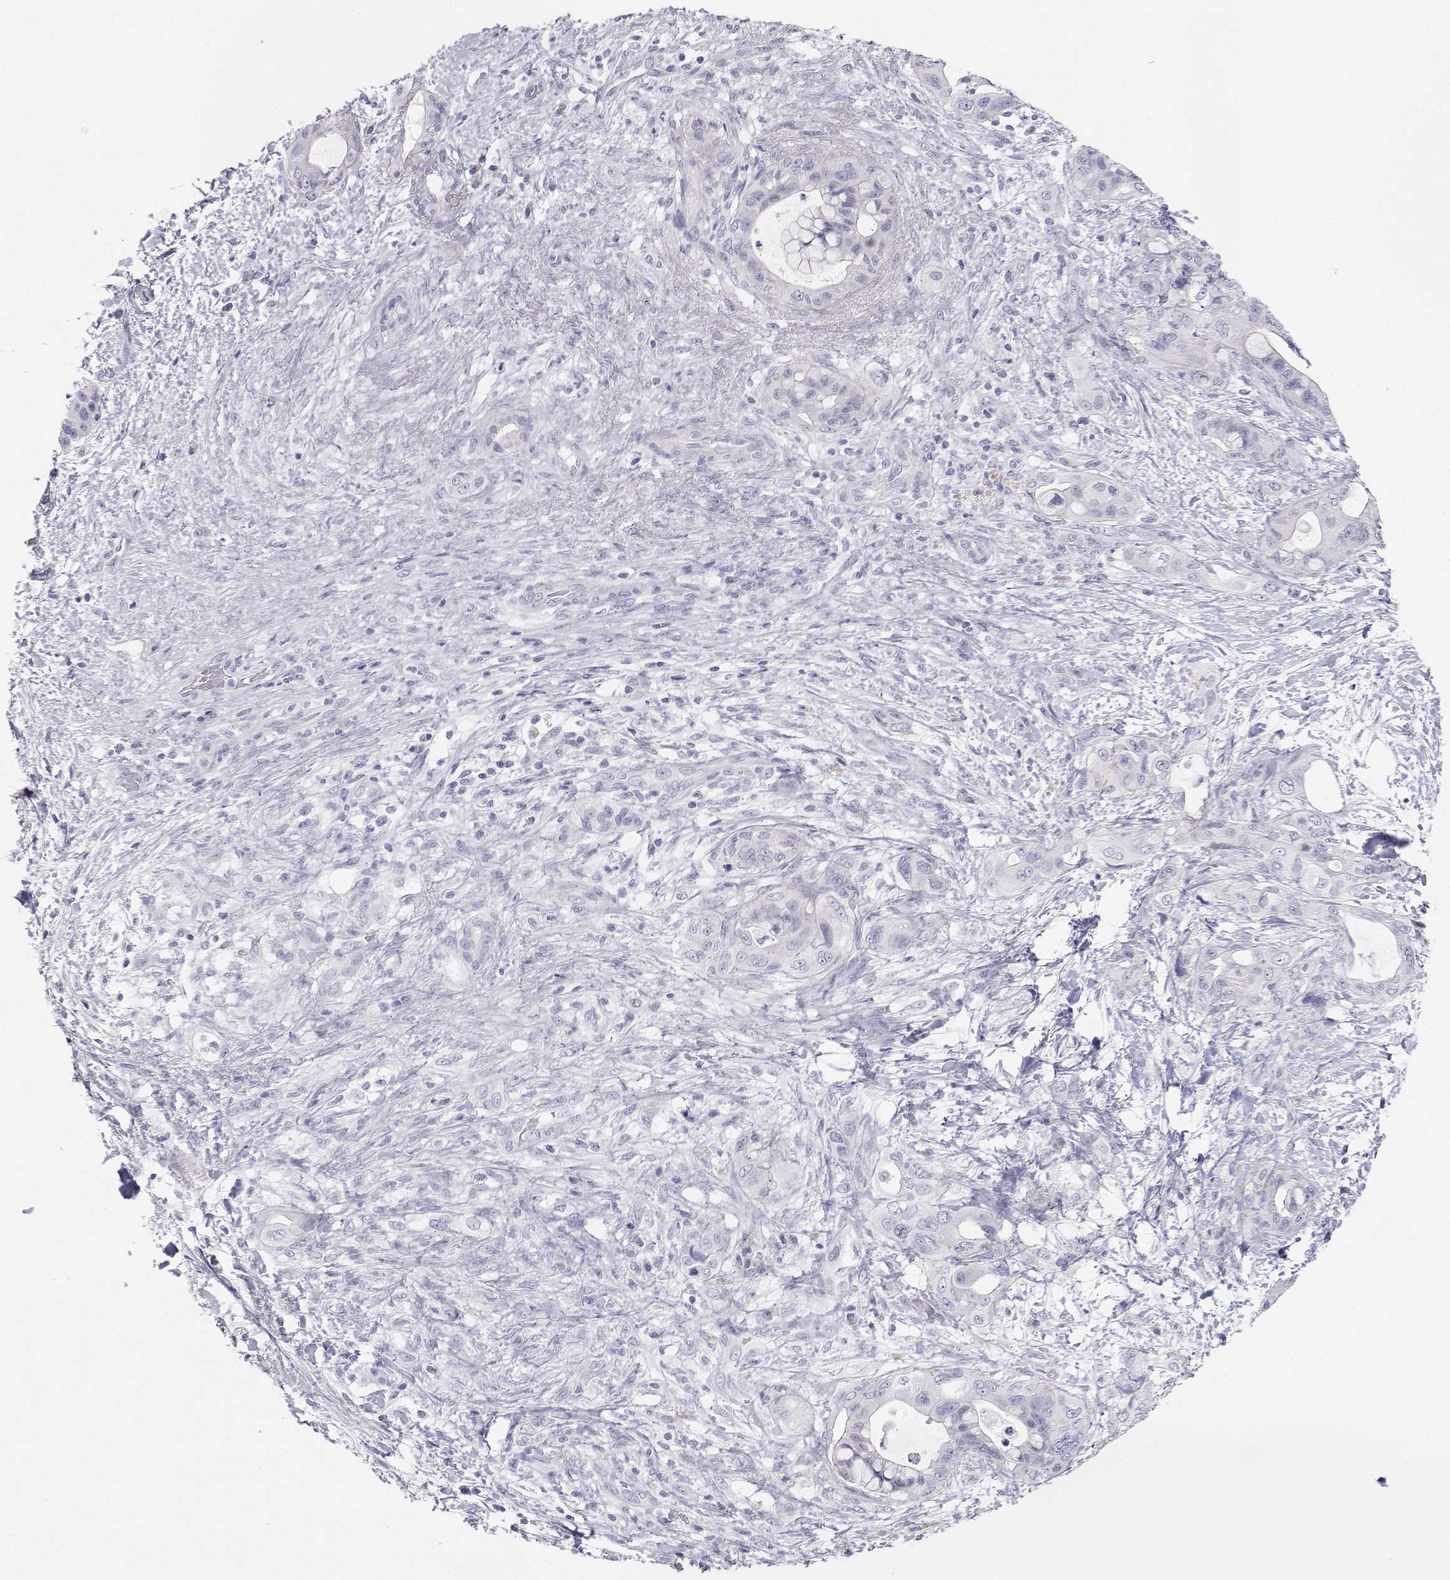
{"staining": {"intensity": "negative", "quantity": "none", "location": "none"}, "tissue": "pancreatic cancer", "cell_type": "Tumor cells", "image_type": "cancer", "snomed": [{"axis": "morphology", "description": "Adenocarcinoma, NOS"}, {"axis": "topography", "description": "Pancreas"}], "caption": "IHC histopathology image of neoplastic tissue: human pancreatic cancer stained with DAB shows no significant protein positivity in tumor cells.", "gene": "BHMT", "patient": {"sex": "male", "age": 71}}